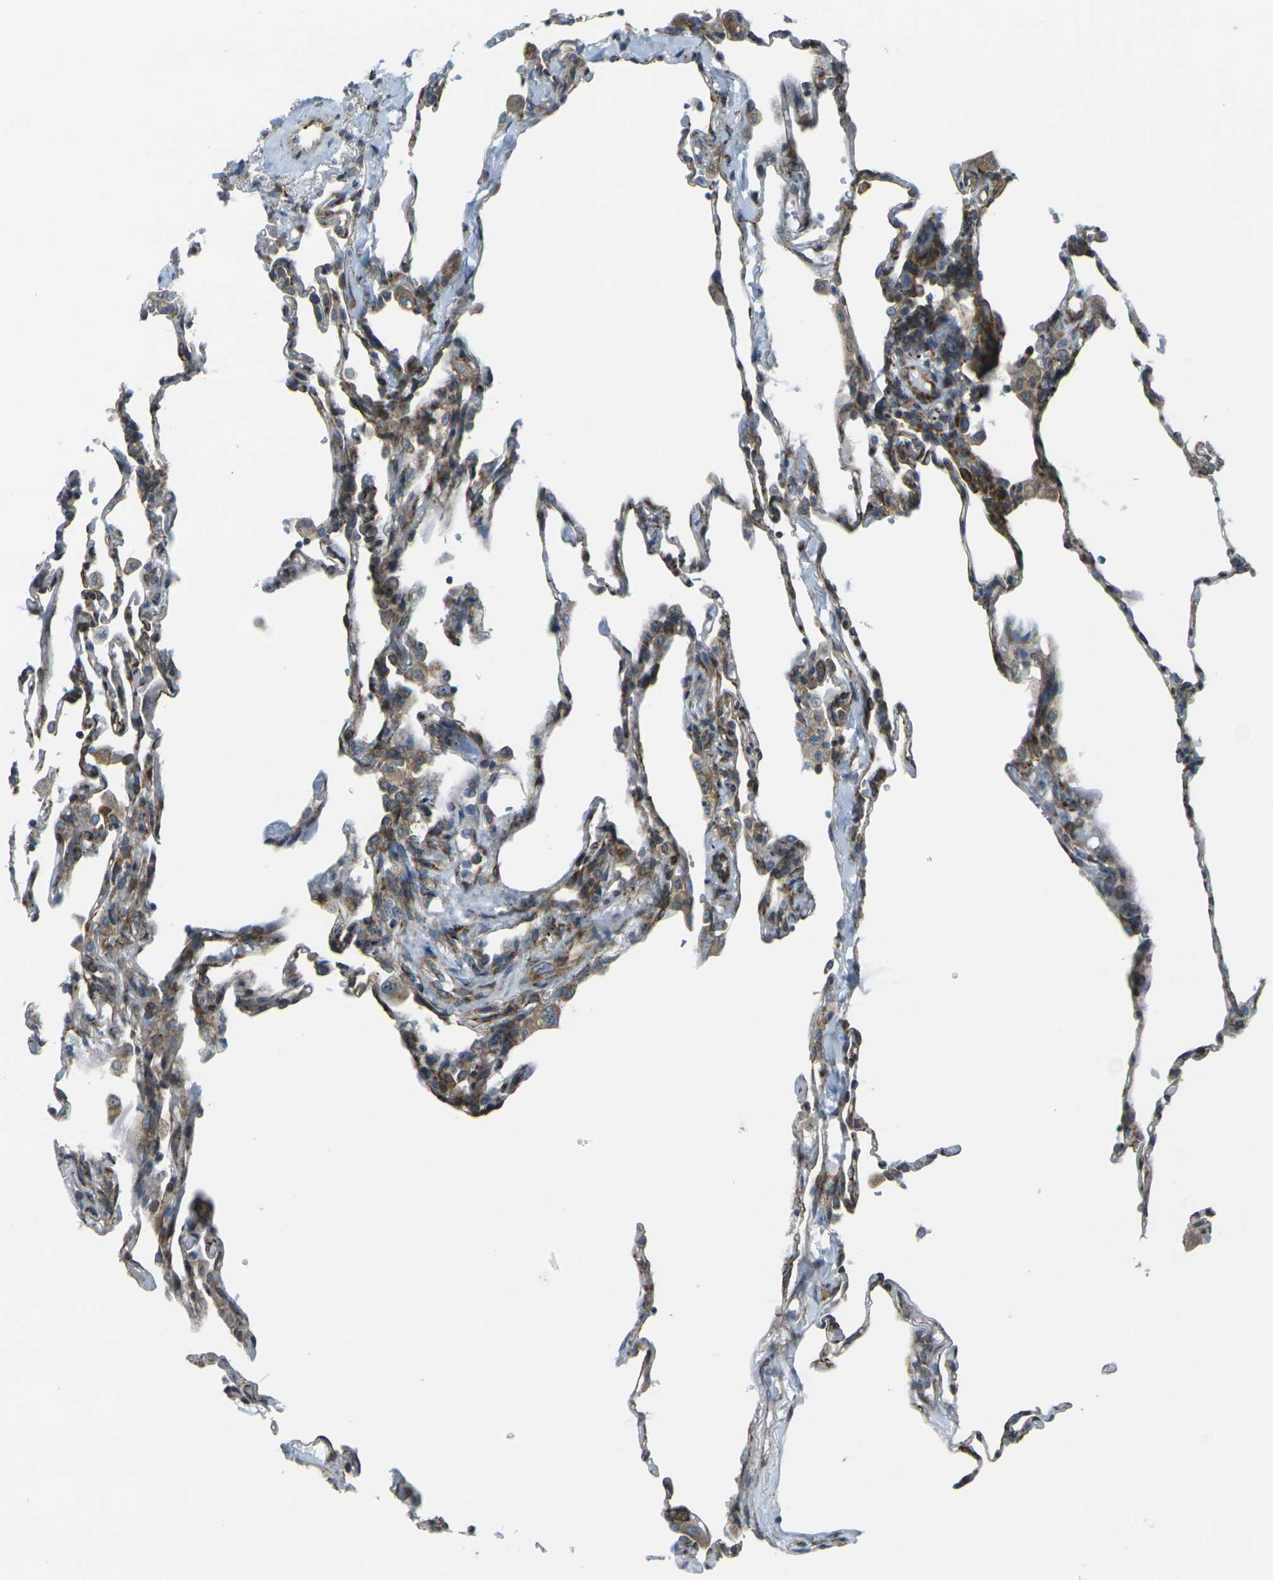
{"staining": {"intensity": "moderate", "quantity": "25%-75%", "location": "cytoplasmic/membranous"}, "tissue": "lung", "cell_type": "Alveolar cells", "image_type": "normal", "snomed": [{"axis": "morphology", "description": "Normal tissue, NOS"}, {"axis": "topography", "description": "Lung"}], "caption": "Lung stained for a protein (brown) exhibits moderate cytoplasmic/membranous positive positivity in about 25%-75% of alveolar cells.", "gene": "CELSR2", "patient": {"sex": "male", "age": 59}}